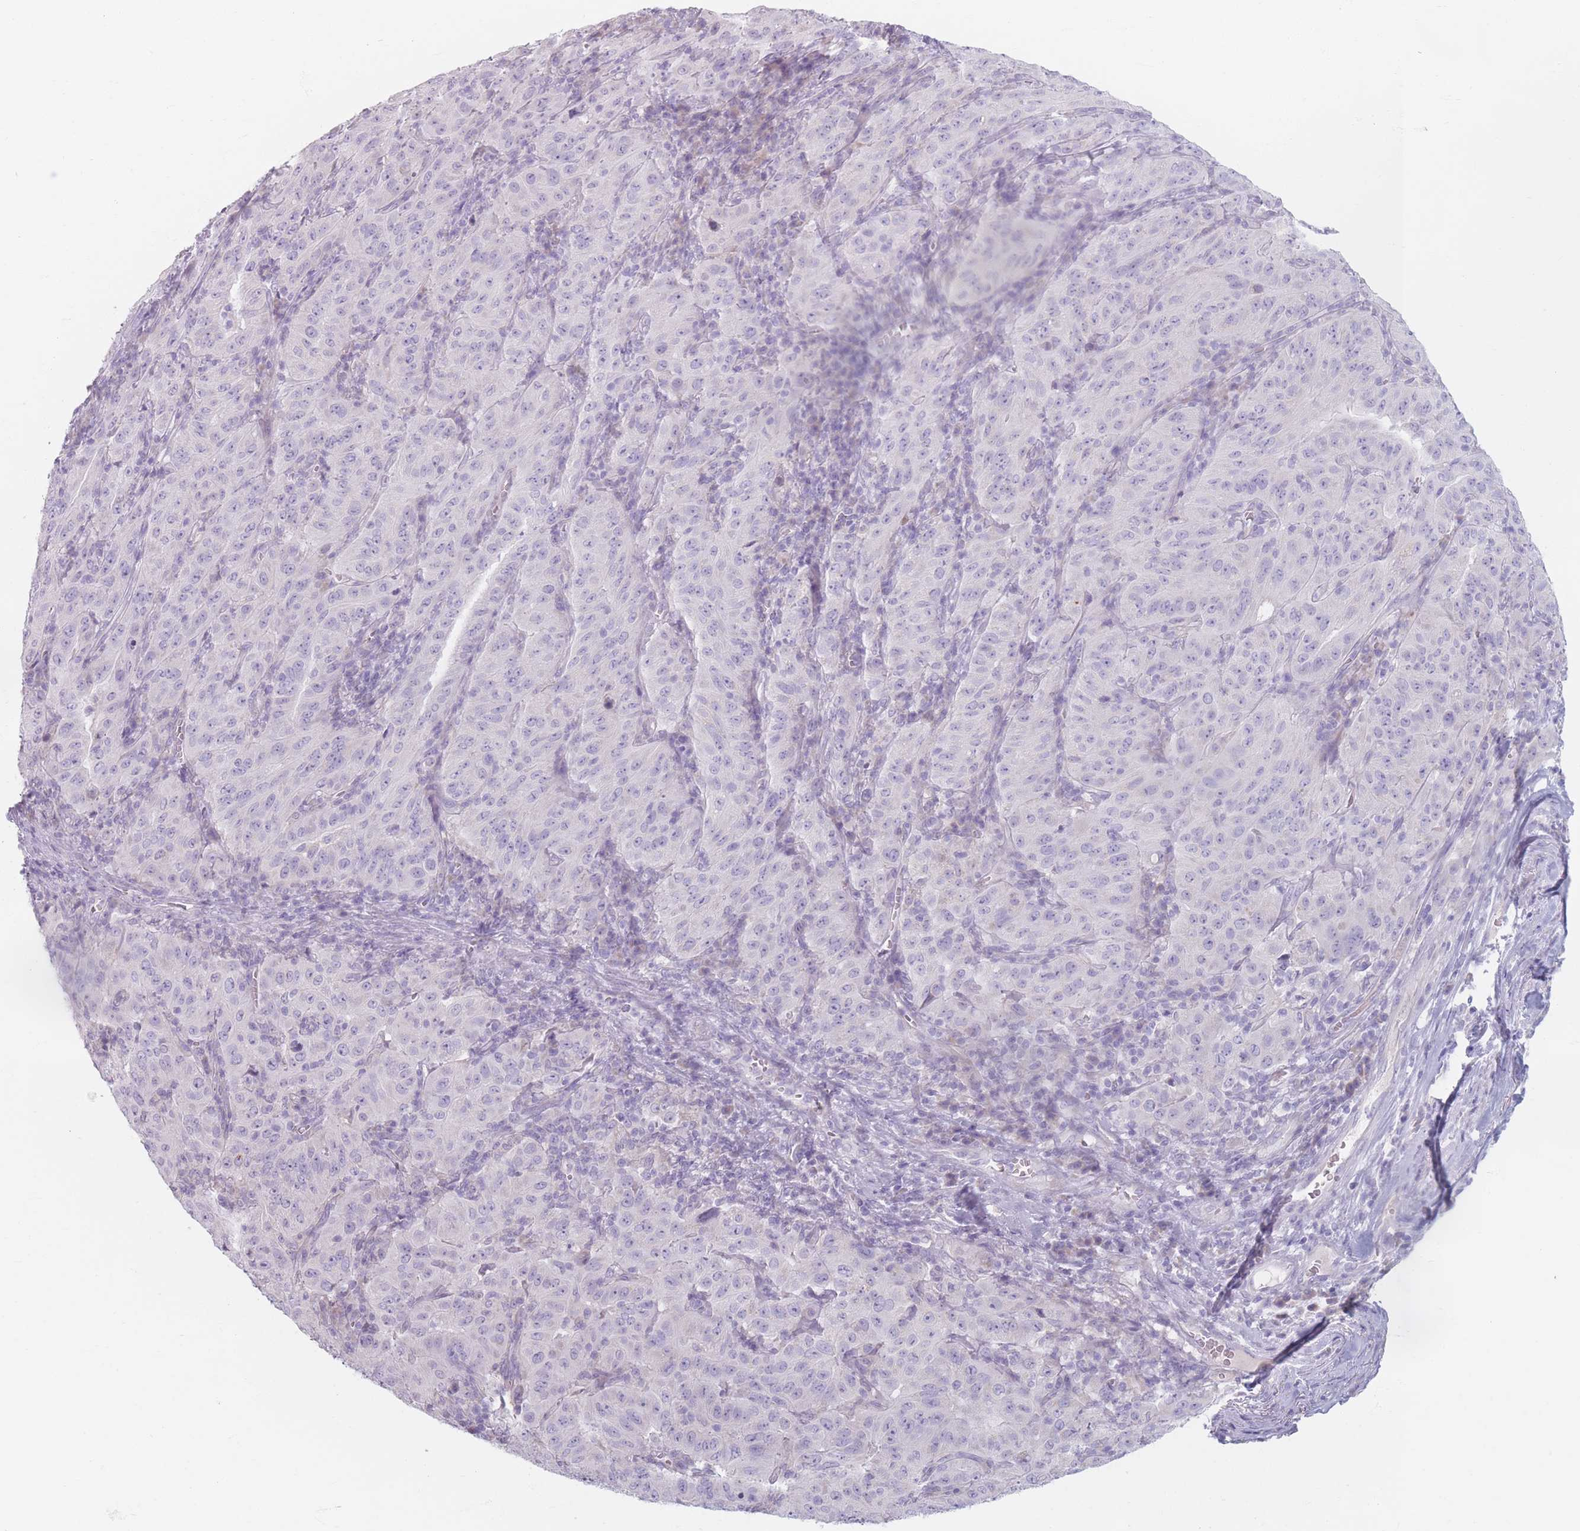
{"staining": {"intensity": "negative", "quantity": "none", "location": "none"}, "tissue": "pancreatic cancer", "cell_type": "Tumor cells", "image_type": "cancer", "snomed": [{"axis": "morphology", "description": "Adenocarcinoma, NOS"}, {"axis": "topography", "description": "Pancreas"}], "caption": "Image shows no protein staining in tumor cells of pancreatic cancer tissue.", "gene": "PIGM", "patient": {"sex": "male", "age": 63}}